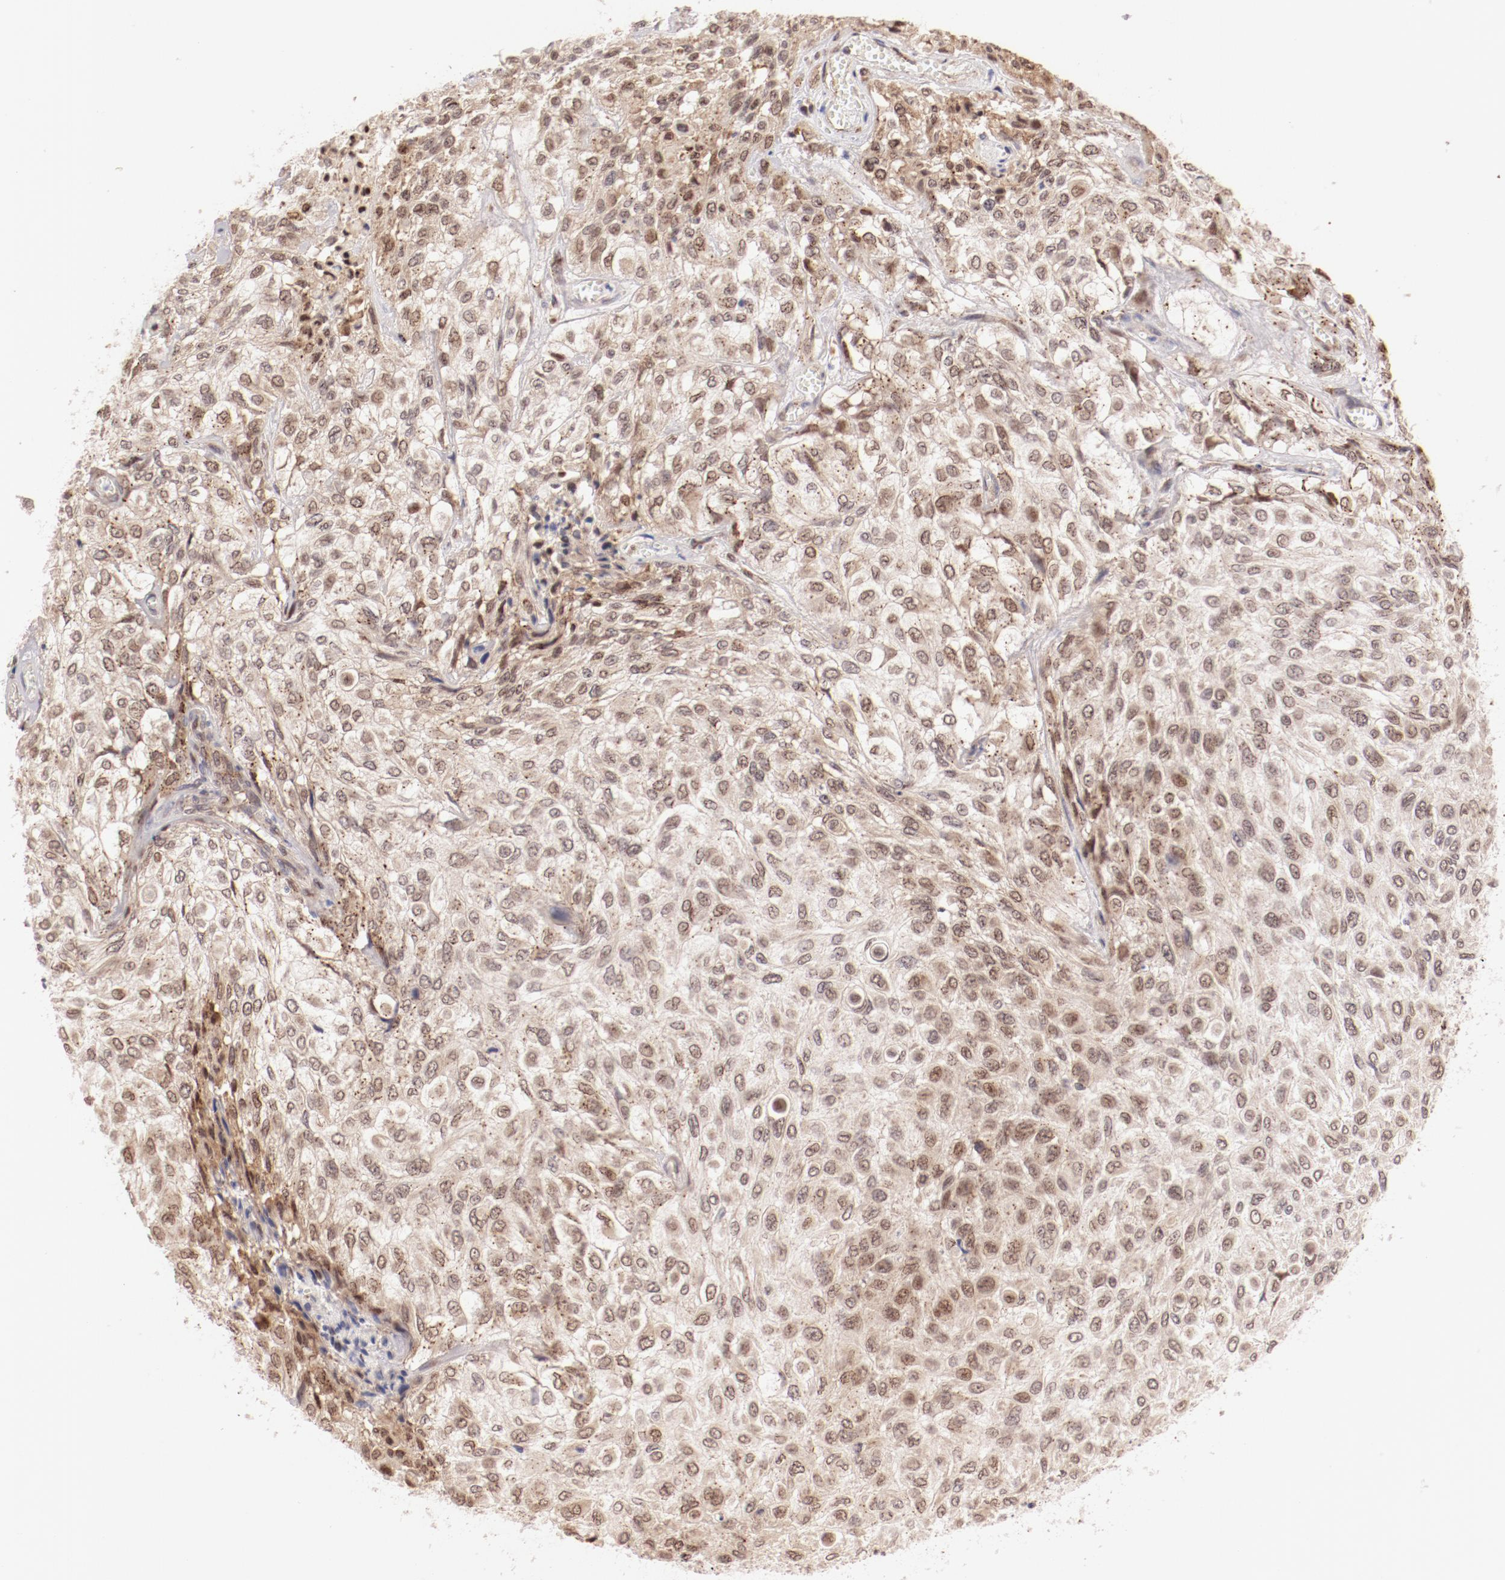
{"staining": {"intensity": "weak", "quantity": "25%-75%", "location": "nuclear"}, "tissue": "urothelial cancer", "cell_type": "Tumor cells", "image_type": "cancer", "snomed": [{"axis": "morphology", "description": "Urothelial carcinoma, High grade"}, {"axis": "topography", "description": "Urinary bladder"}], "caption": "IHC image of neoplastic tissue: human high-grade urothelial carcinoma stained using IHC displays low levels of weak protein expression localized specifically in the nuclear of tumor cells, appearing as a nuclear brown color.", "gene": "RPL12", "patient": {"sex": "male", "age": 57}}